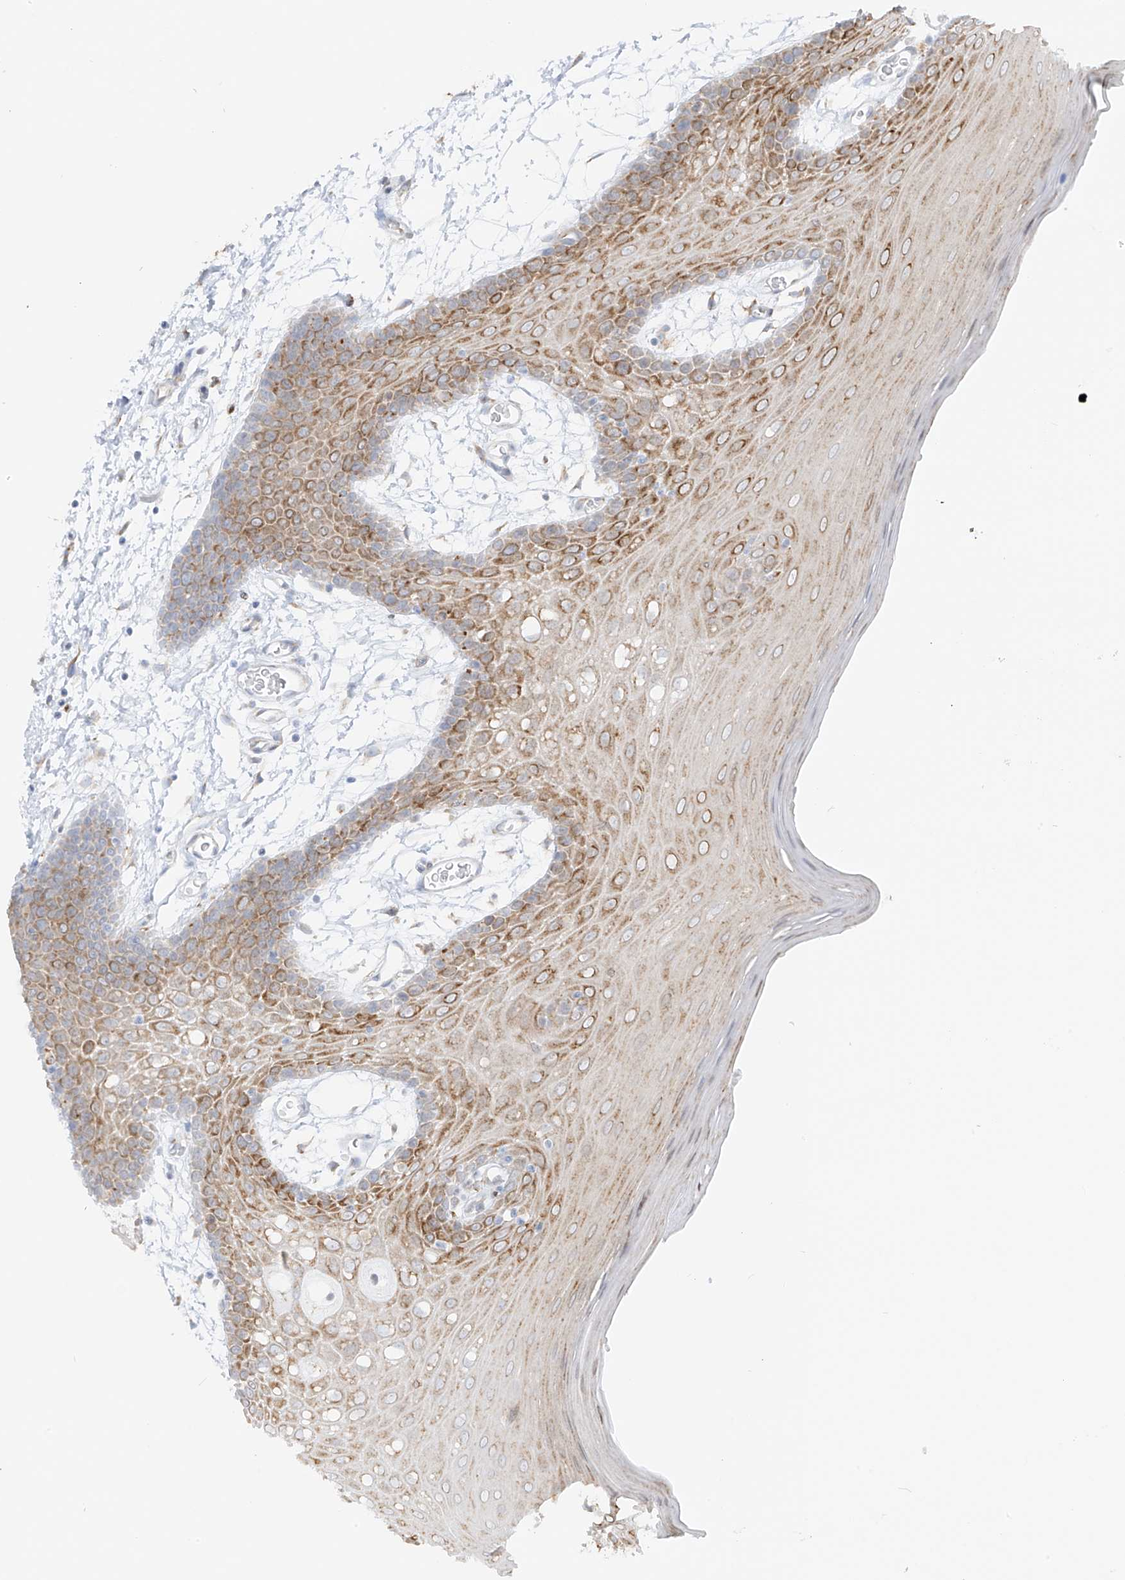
{"staining": {"intensity": "strong", "quantity": ">75%", "location": "cytoplasmic/membranous"}, "tissue": "oral mucosa", "cell_type": "Squamous epithelial cells", "image_type": "normal", "snomed": [{"axis": "morphology", "description": "Normal tissue, NOS"}, {"axis": "topography", "description": "Skeletal muscle"}, {"axis": "topography", "description": "Oral tissue"}, {"axis": "topography", "description": "Salivary gland"}, {"axis": "topography", "description": "Peripheral nerve tissue"}], "caption": "Immunohistochemical staining of unremarkable human oral mucosa reveals >75% levels of strong cytoplasmic/membranous protein expression in about >75% of squamous epithelial cells. Immunohistochemistry stains the protein in brown and the nuclei are stained blue.", "gene": "LRRC59", "patient": {"sex": "male", "age": 54}}